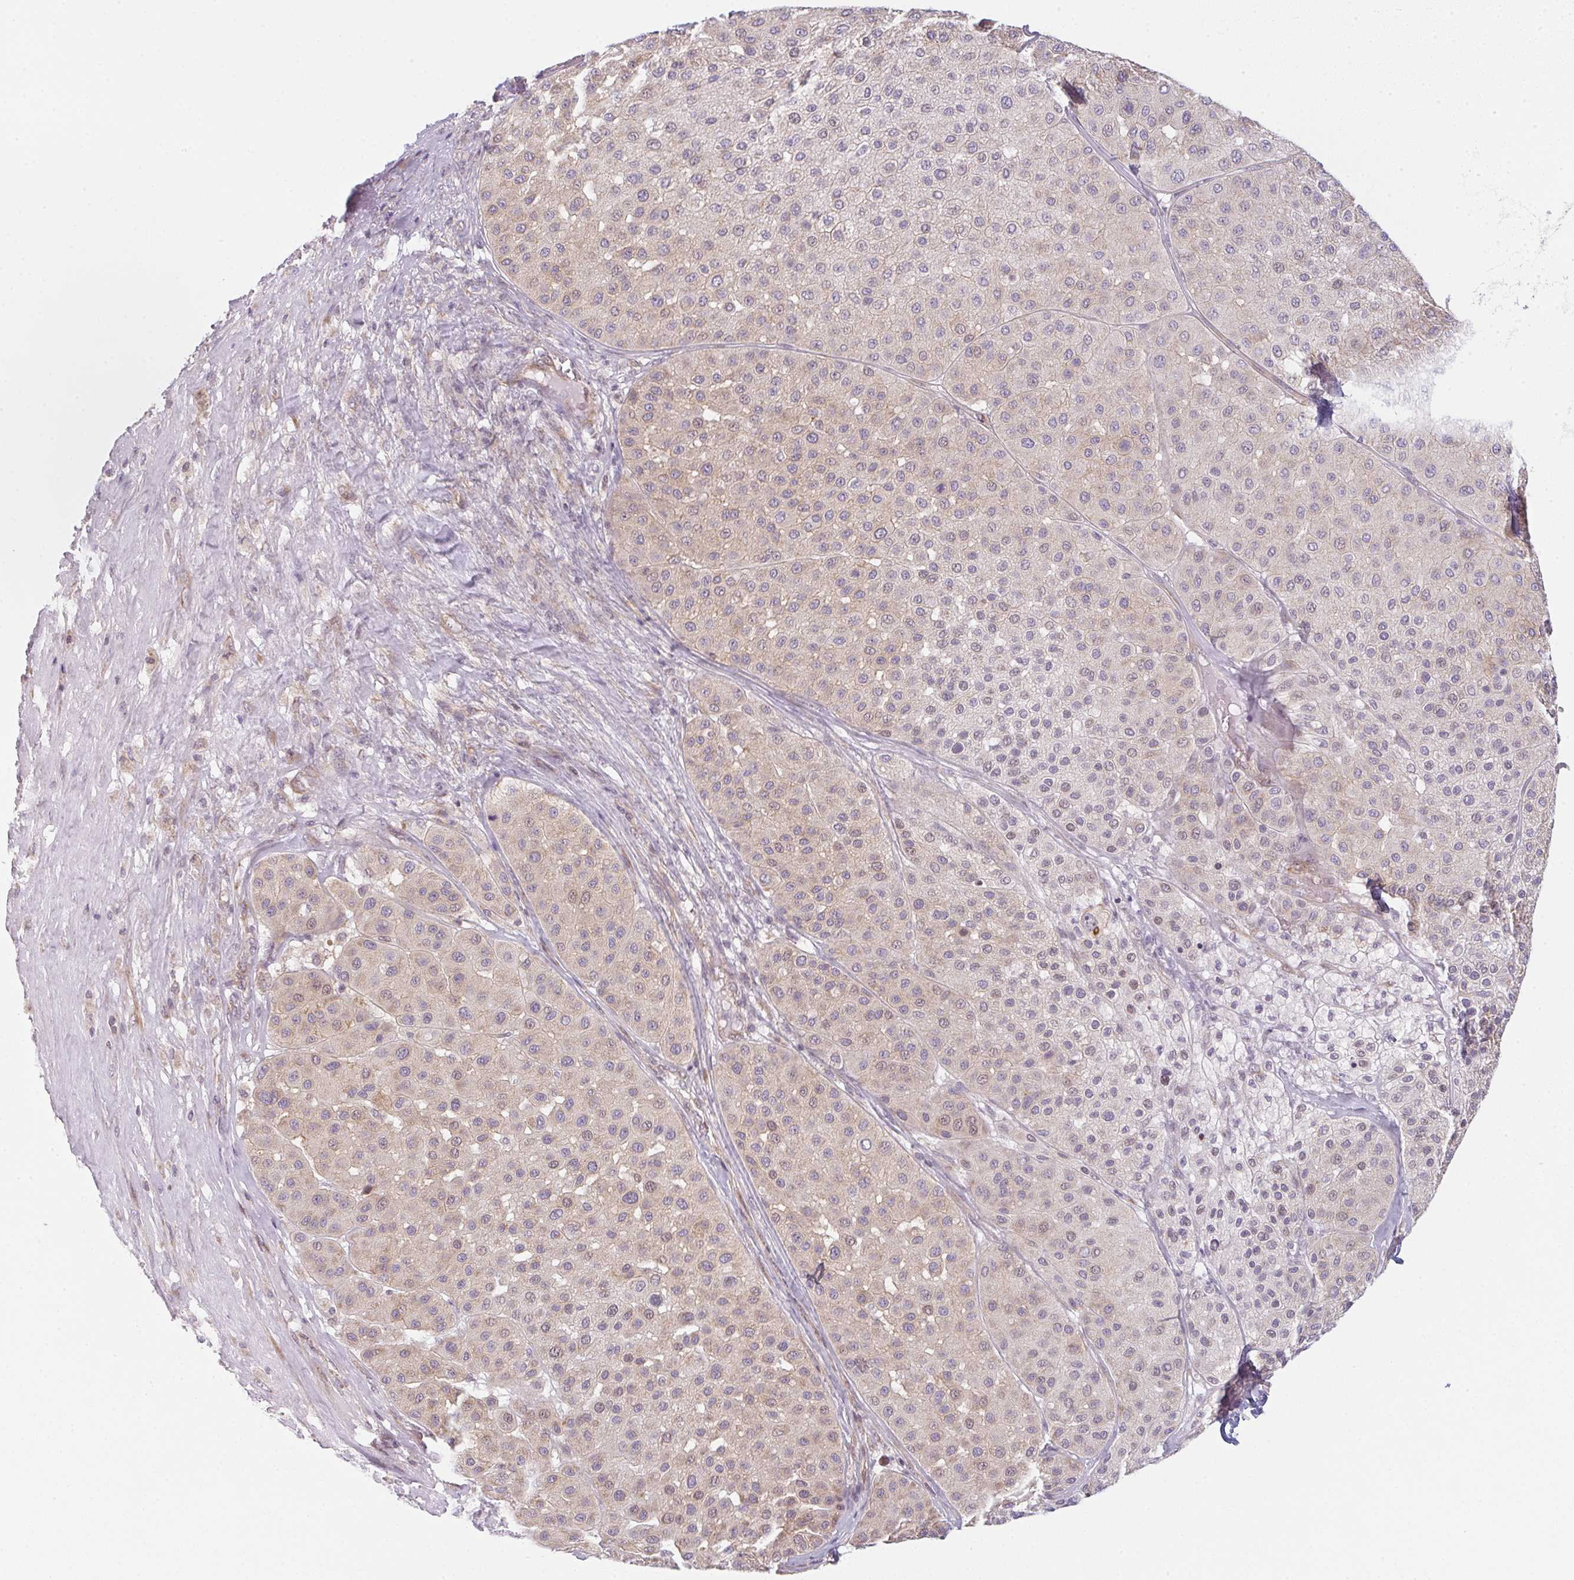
{"staining": {"intensity": "weak", "quantity": "25%-75%", "location": "cytoplasmic/membranous,nuclear"}, "tissue": "melanoma", "cell_type": "Tumor cells", "image_type": "cancer", "snomed": [{"axis": "morphology", "description": "Malignant melanoma, Metastatic site"}, {"axis": "topography", "description": "Smooth muscle"}], "caption": "This micrograph exhibits IHC staining of human melanoma, with low weak cytoplasmic/membranous and nuclear staining in about 25%-75% of tumor cells.", "gene": "TMEM237", "patient": {"sex": "male", "age": 41}}